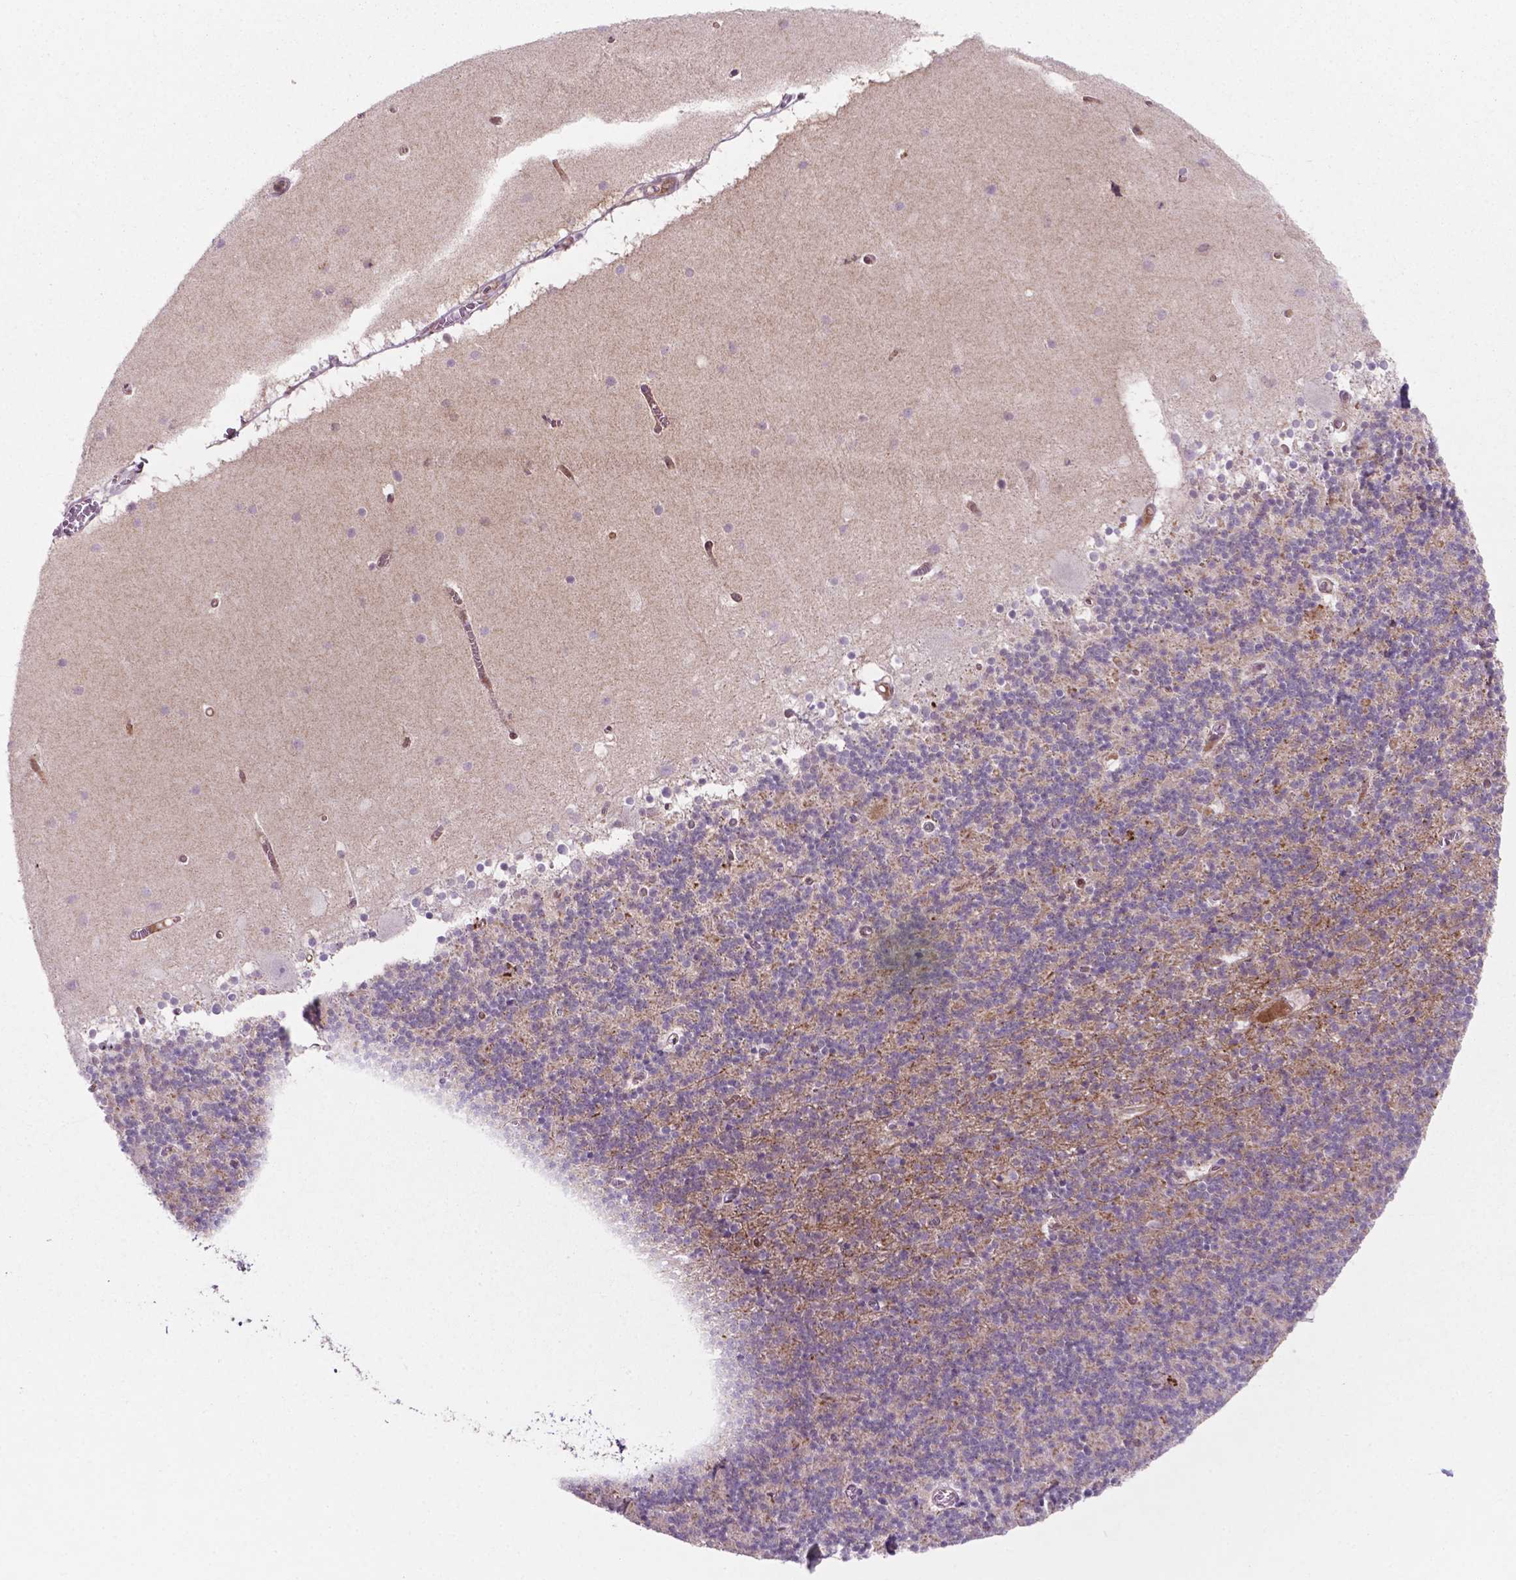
{"staining": {"intensity": "moderate", "quantity": "<25%", "location": "cytoplasmic/membranous"}, "tissue": "cerebellum", "cell_type": "Cells in granular layer", "image_type": "normal", "snomed": [{"axis": "morphology", "description": "Normal tissue, NOS"}, {"axis": "topography", "description": "Cerebellum"}], "caption": "Immunohistochemistry staining of normal cerebellum, which displays low levels of moderate cytoplasmic/membranous expression in about <25% of cells in granular layer indicating moderate cytoplasmic/membranous protein positivity. The staining was performed using DAB (3,3'-diaminobenzidine) (brown) for protein detection and nuclei were counterstained in hematoxylin (blue).", "gene": "LDHA", "patient": {"sex": "male", "age": 70}}